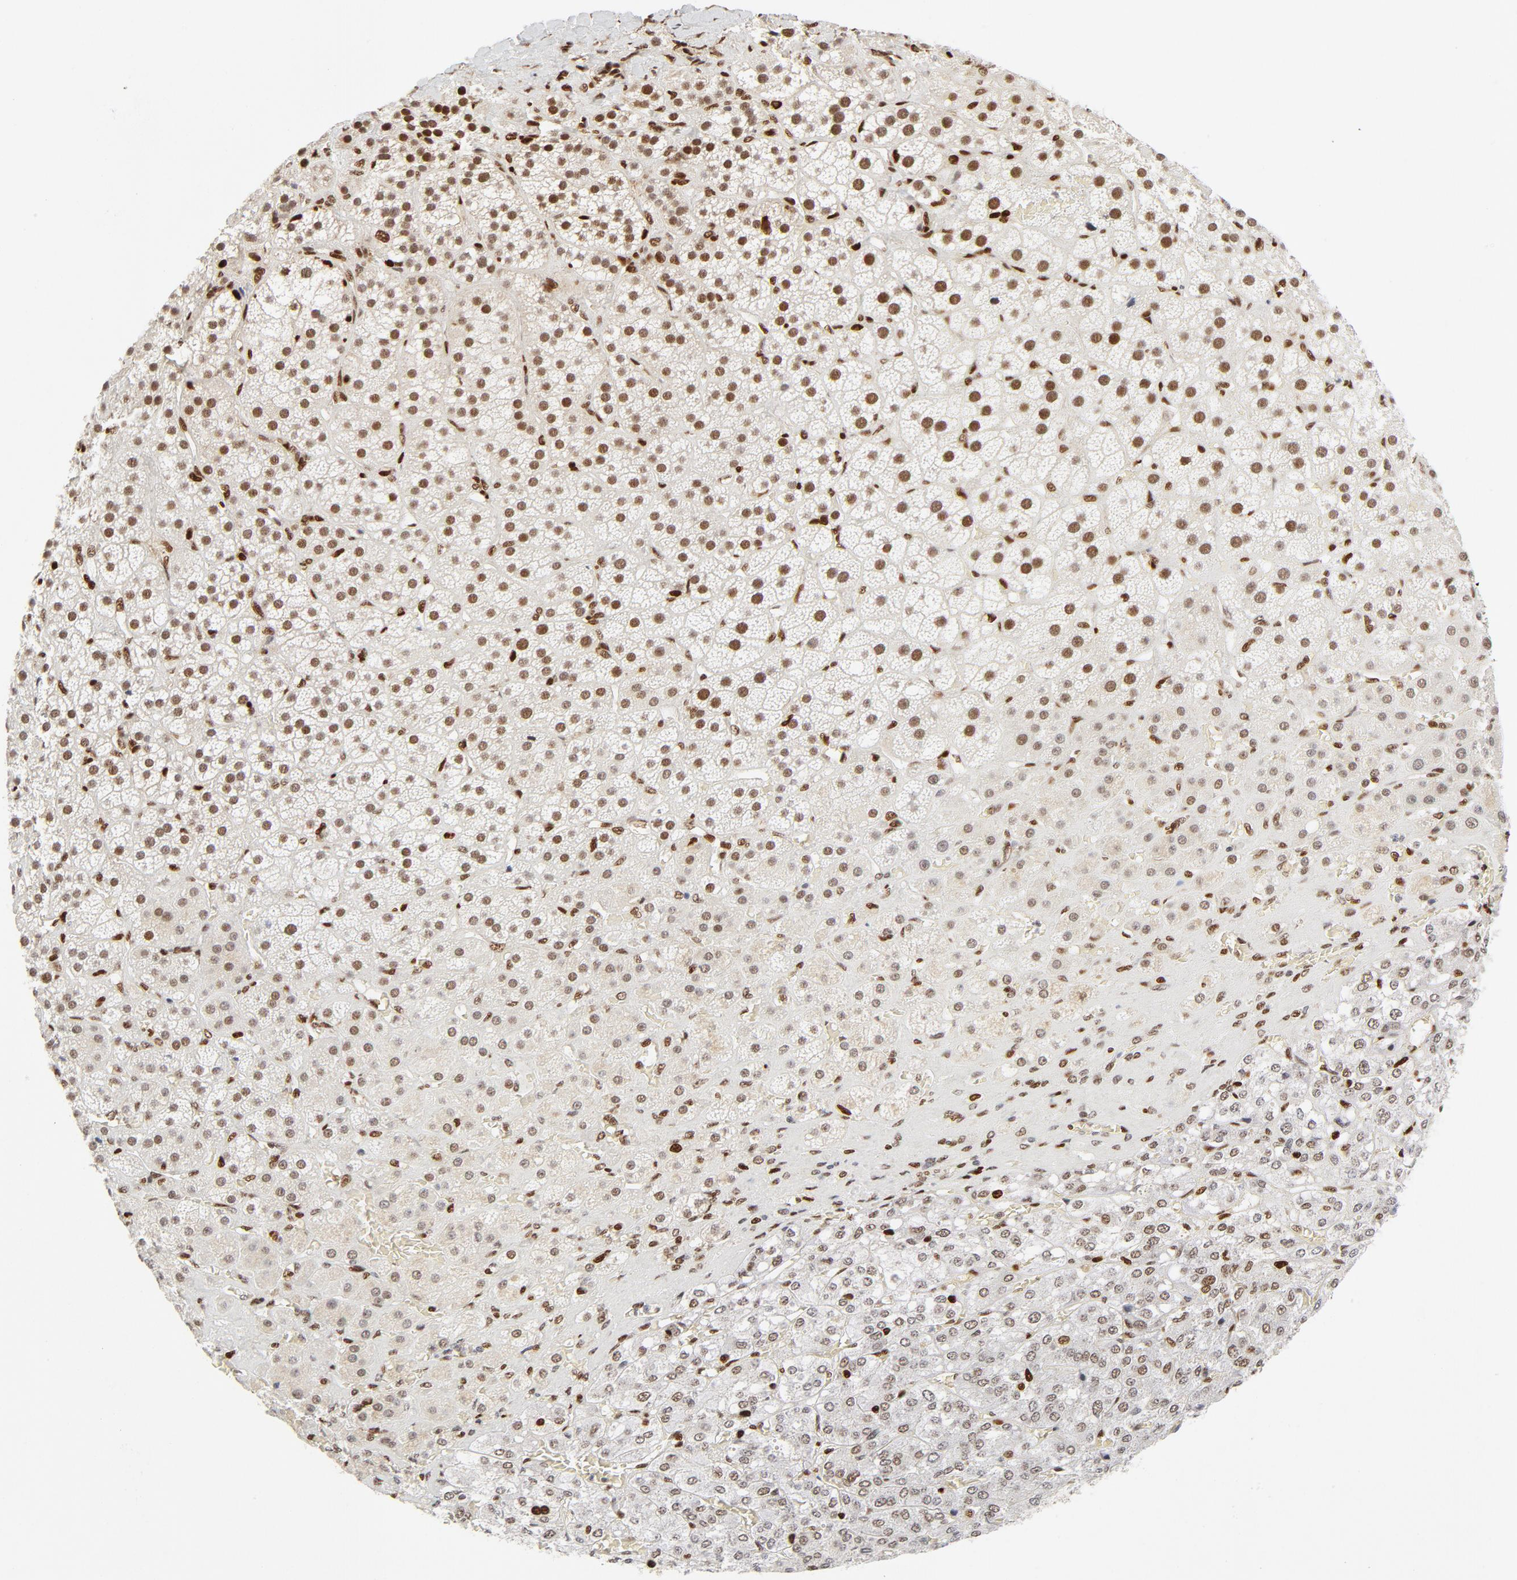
{"staining": {"intensity": "strong", "quantity": ">75%", "location": "nuclear"}, "tissue": "adrenal gland", "cell_type": "Glandular cells", "image_type": "normal", "snomed": [{"axis": "morphology", "description": "Normal tissue, NOS"}, {"axis": "topography", "description": "Adrenal gland"}], "caption": "Immunohistochemical staining of unremarkable human adrenal gland reveals high levels of strong nuclear staining in approximately >75% of glandular cells. Nuclei are stained in blue.", "gene": "MEF2A", "patient": {"sex": "female", "age": 71}}